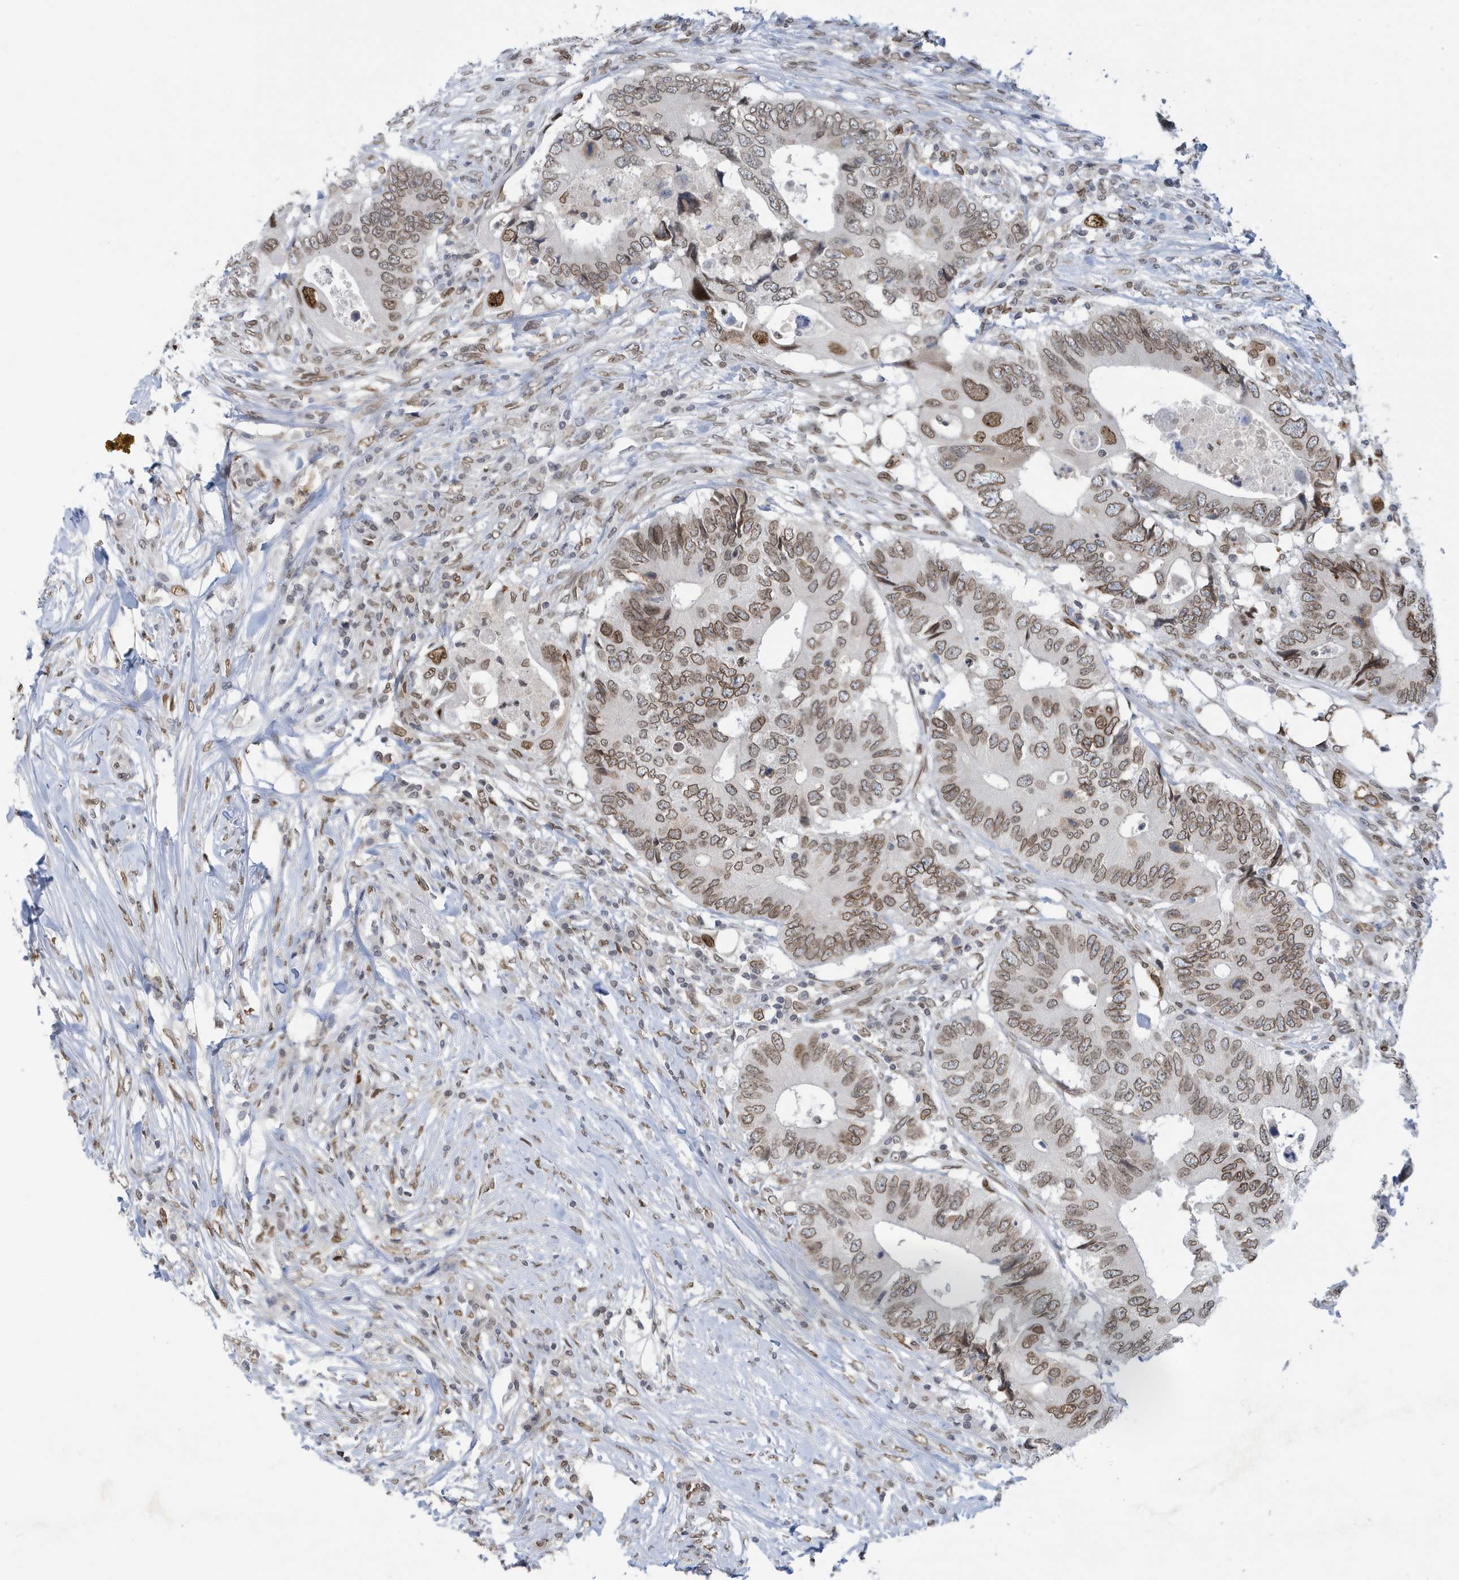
{"staining": {"intensity": "moderate", "quantity": ">75%", "location": "cytoplasmic/membranous,nuclear"}, "tissue": "colorectal cancer", "cell_type": "Tumor cells", "image_type": "cancer", "snomed": [{"axis": "morphology", "description": "Adenocarcinoma, NOS"}, {"axis": "topography", "description": "Colon"}], "caption": "Brown immunohistochemical staining in human adenocarcinoma (colorectal) exhibits moderate cytoplasmic/membranous and nuclear staining in approximately >75% of tumor cells.", "gene": "PCYT1A", "patient": {"sex": "male", "age": 71}}